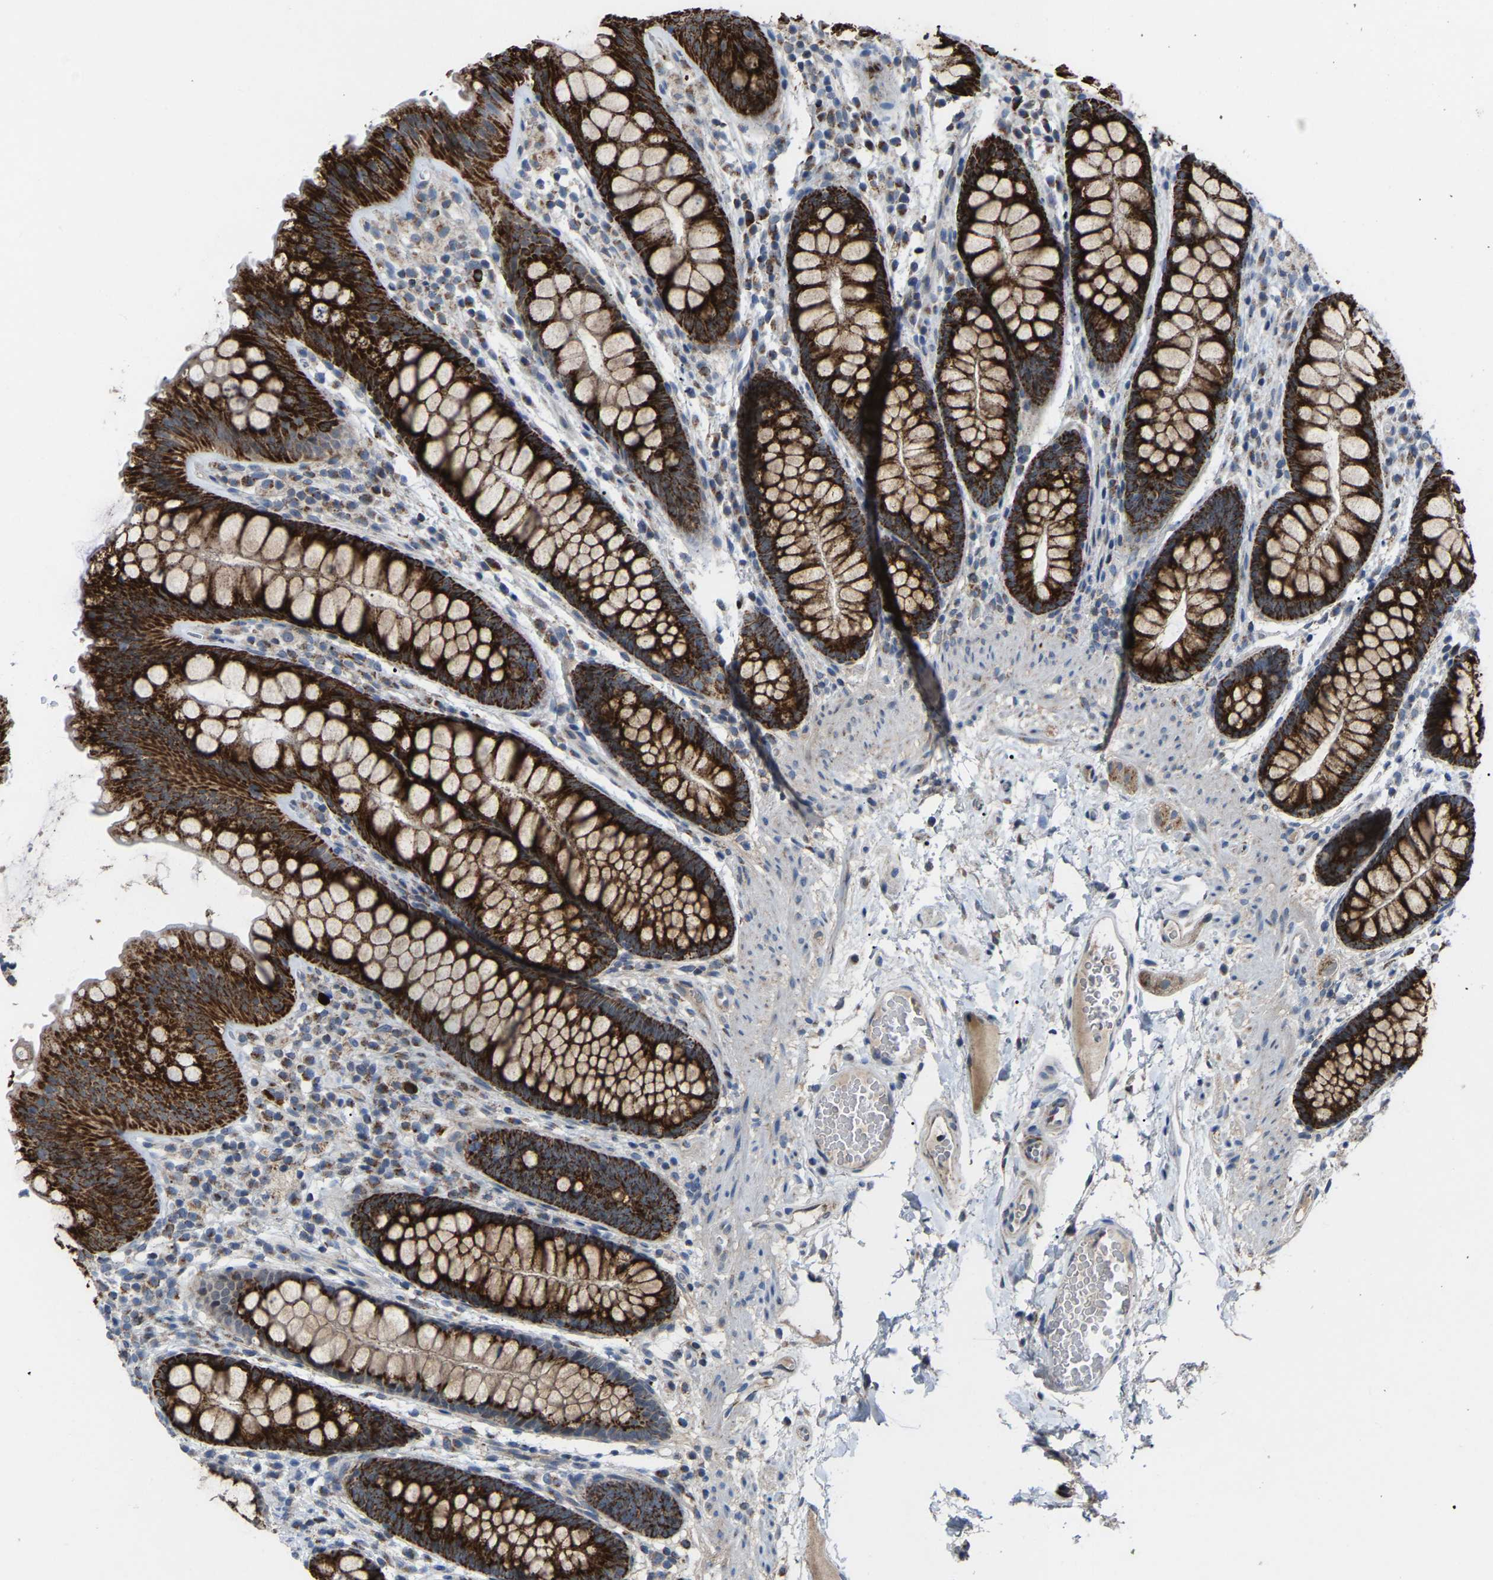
{"staining": {"intensity": "weak", "quantity": ">75%", "location": "cytoplasmic/membranous"}, "tissue": "colon", "cell_type": "Endothelial cells", "image_type": "normal", "snomed": [{"axis": "morphology", "description": "Normal tissue, NOS"}, {"axis": "topography", "description": "Colon"}], "caption": "Colon stained for a protein (brown) reveals weak cytoplasmic/membranous positive staining in approximately >75% of endothelial cells.", "gene": "CANT1", "patient": {"sex": "female", "age": 56}}